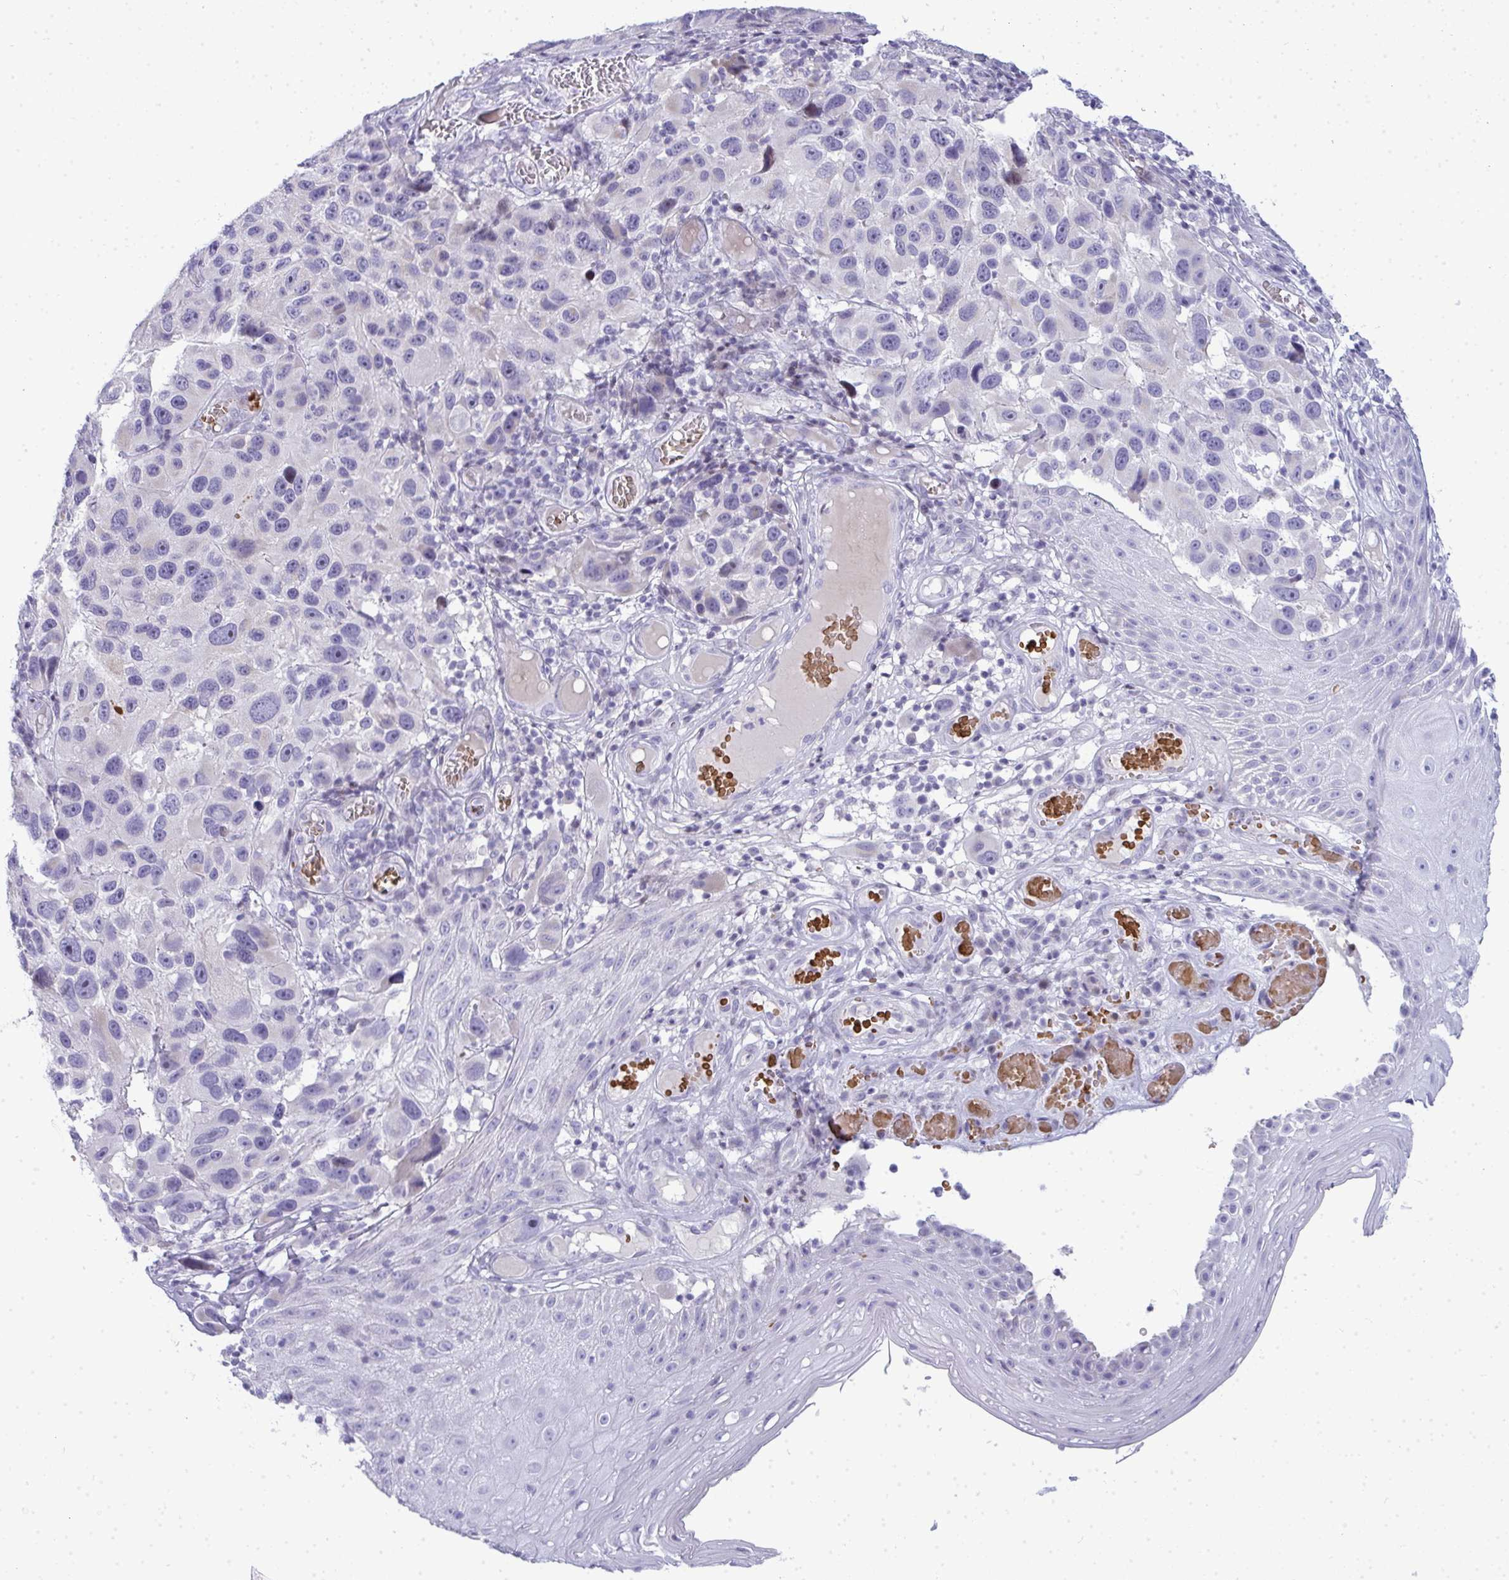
{"staining": {"intensity": "negative", "quantity": "none", "location": "none"}, "tissue": "melanoma", "cell_type": "Tumor cells", "image_type": "cancer", "snomed": [{"axis": "morphology", "description": "Malignant melanoma, NOS"}, {"axis": "topography", "description": "Skin"}], "caption": "Malignant melanoma was stained to show a protein in brown. There is no significant staining in tumor cells.", "gene": "ZNF182", "patient": {"sex": "male", "age": 53}}